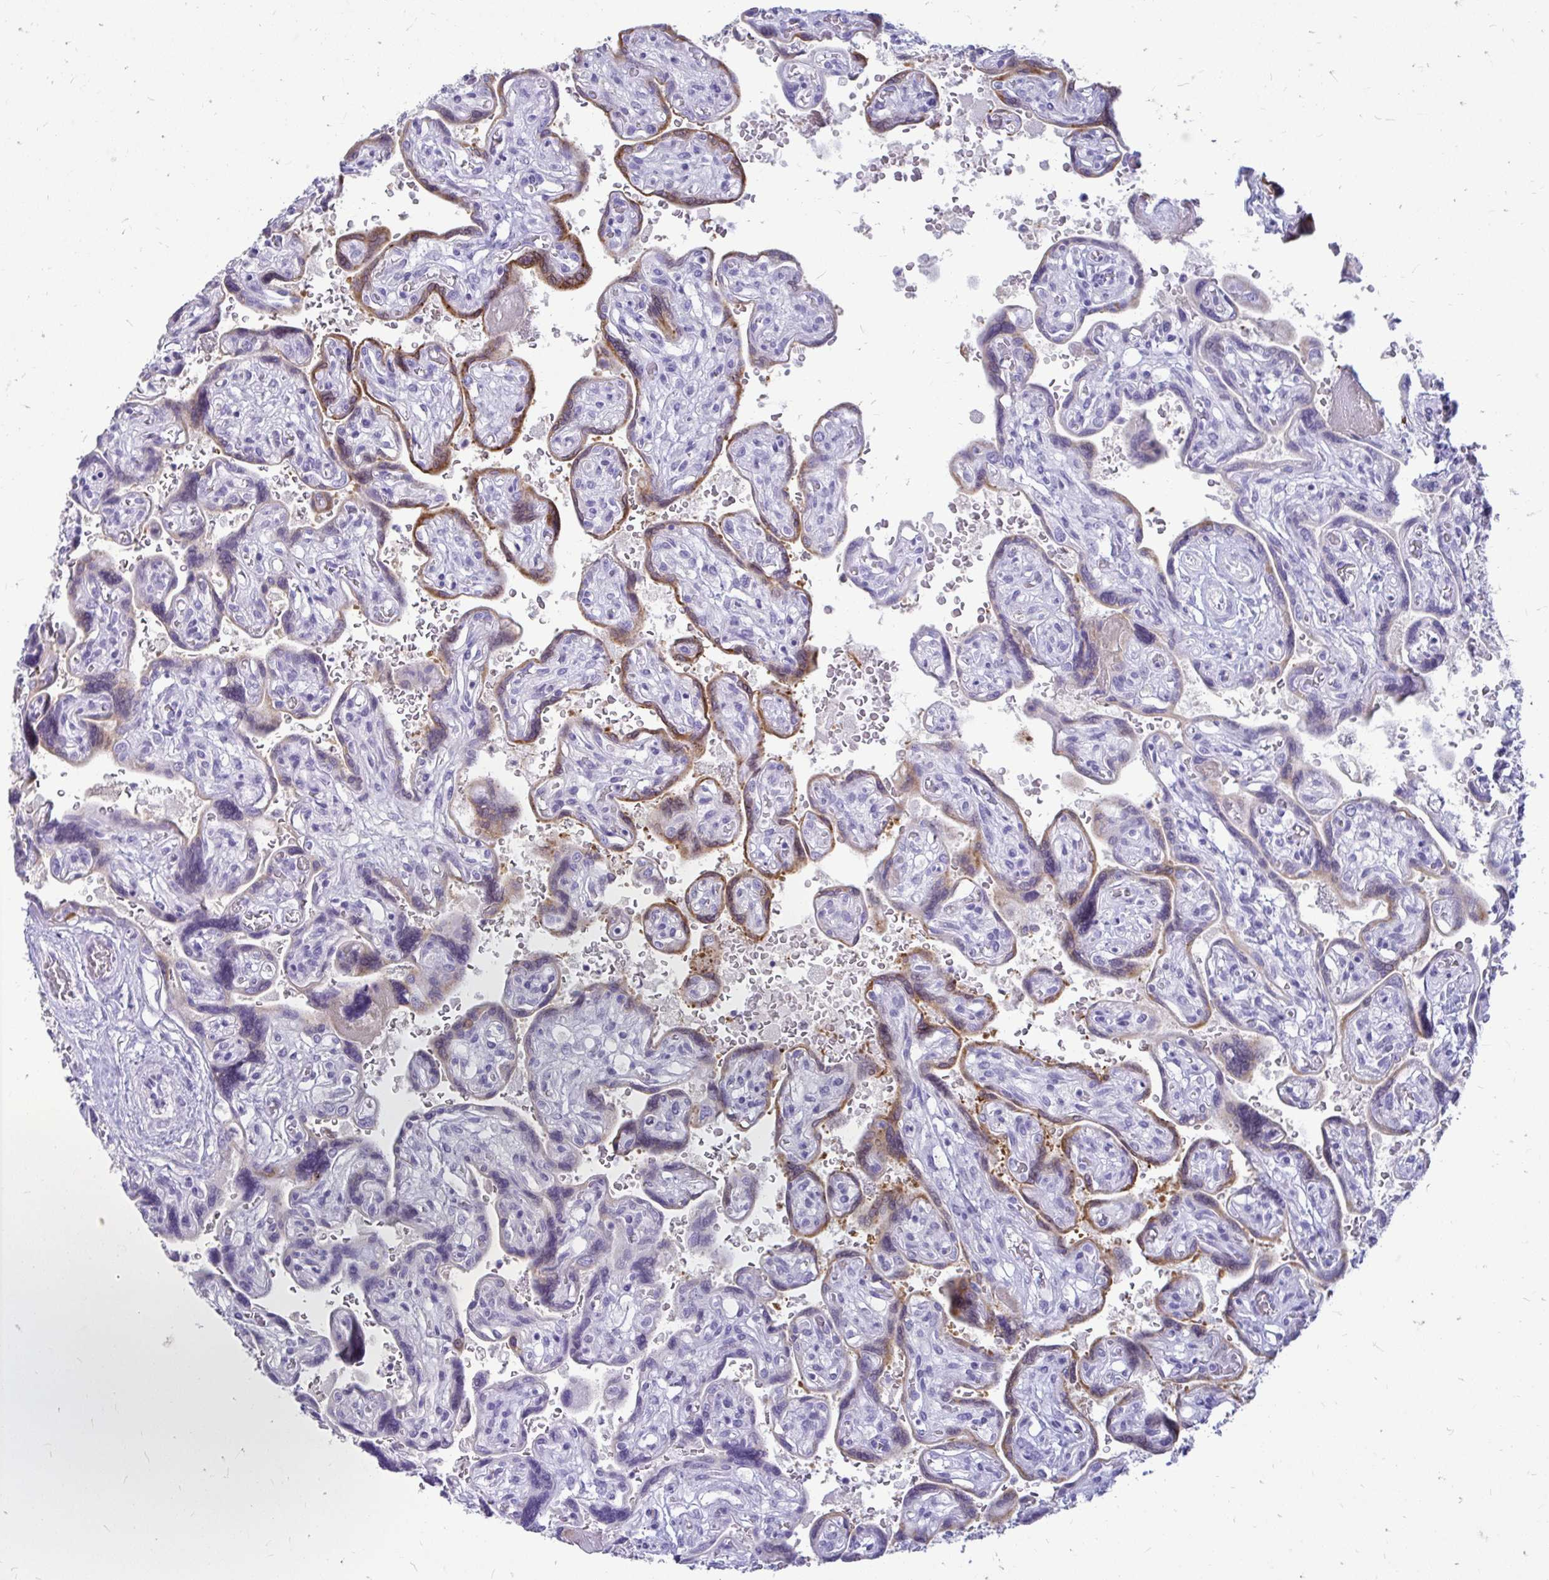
{"staining": {"intensity": "negative", "quantity": "none", "location": "none"}, "tissue": "placenta", "cell_type": "Decidual cells", "image_type": "normal", "snomed": [{"axis": "morphology", "description": "Normal tissue, NOS"}, {"axis": "topography", "description": "Placenta"}], "caption": "Human placenta stained for a protein using IHC demonstrates no staining in decidual cells.", "gene": "NANOGNB", "patient": {"sex": "female", "age": 32}}